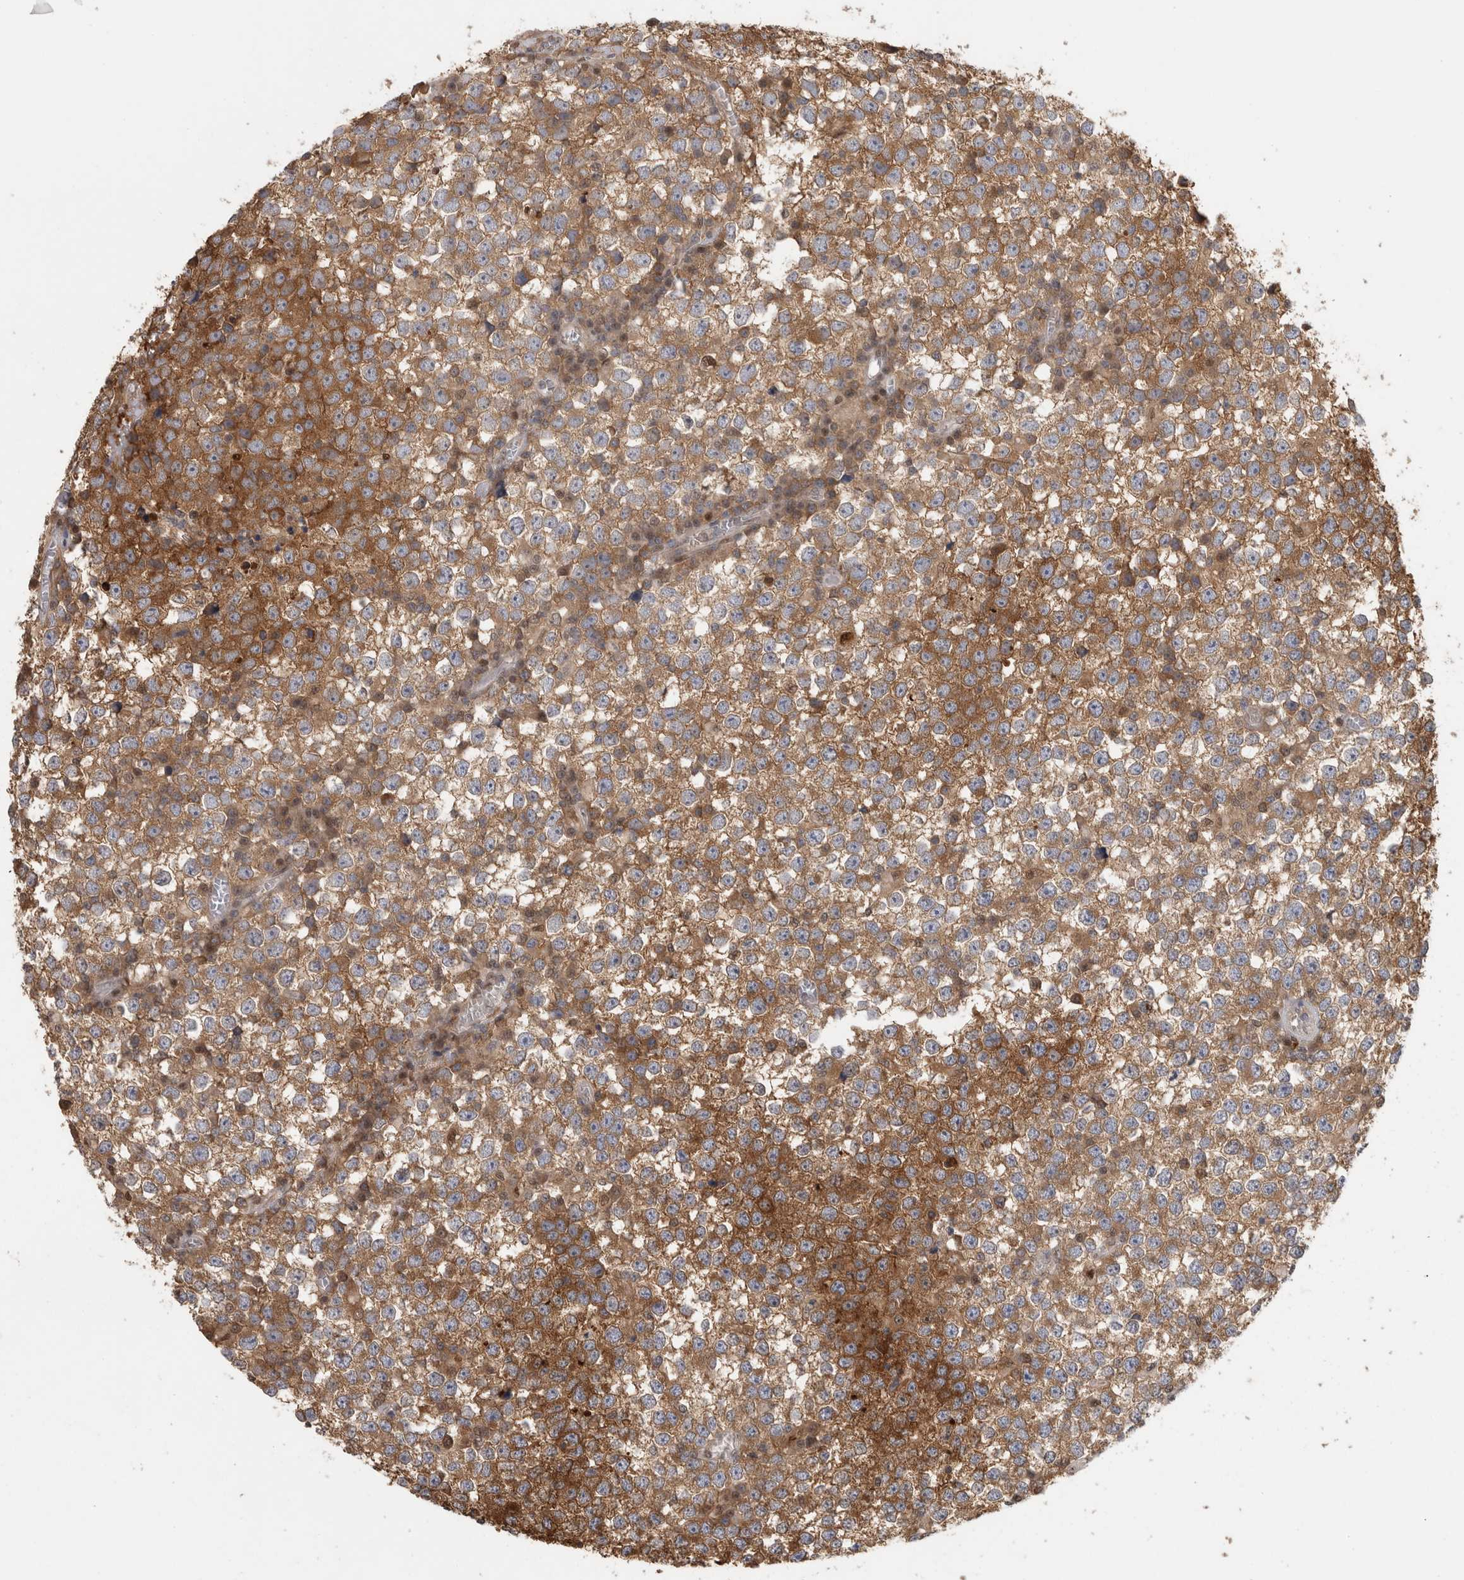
{"staining": {"intensity": "moderate", "quantity": ">75%", "location": "cytoplasmic/membranous"}, "tissue": "testis cancer", "cell_type": "Tumor cells", "image_type": "cancer", "snomed": [{"axis": "morphology", "description": "Seminoma, NOS"}, {"axis": "topography", "description": "Testis"}], "caption": "Protein expression analysis of testis cancer (seminoma) shows moderate cytoplasmic/membranous staining in approximately >75% of tumor cells. The protein of interest is stained brown, and the nuclei are stained in blue (DAB (3,3'-diaminobenzidine) IHC with brightfield microscopy, high magnification).", "gene": "PIGP", "patient": {"sex": "male", "age": 65}}